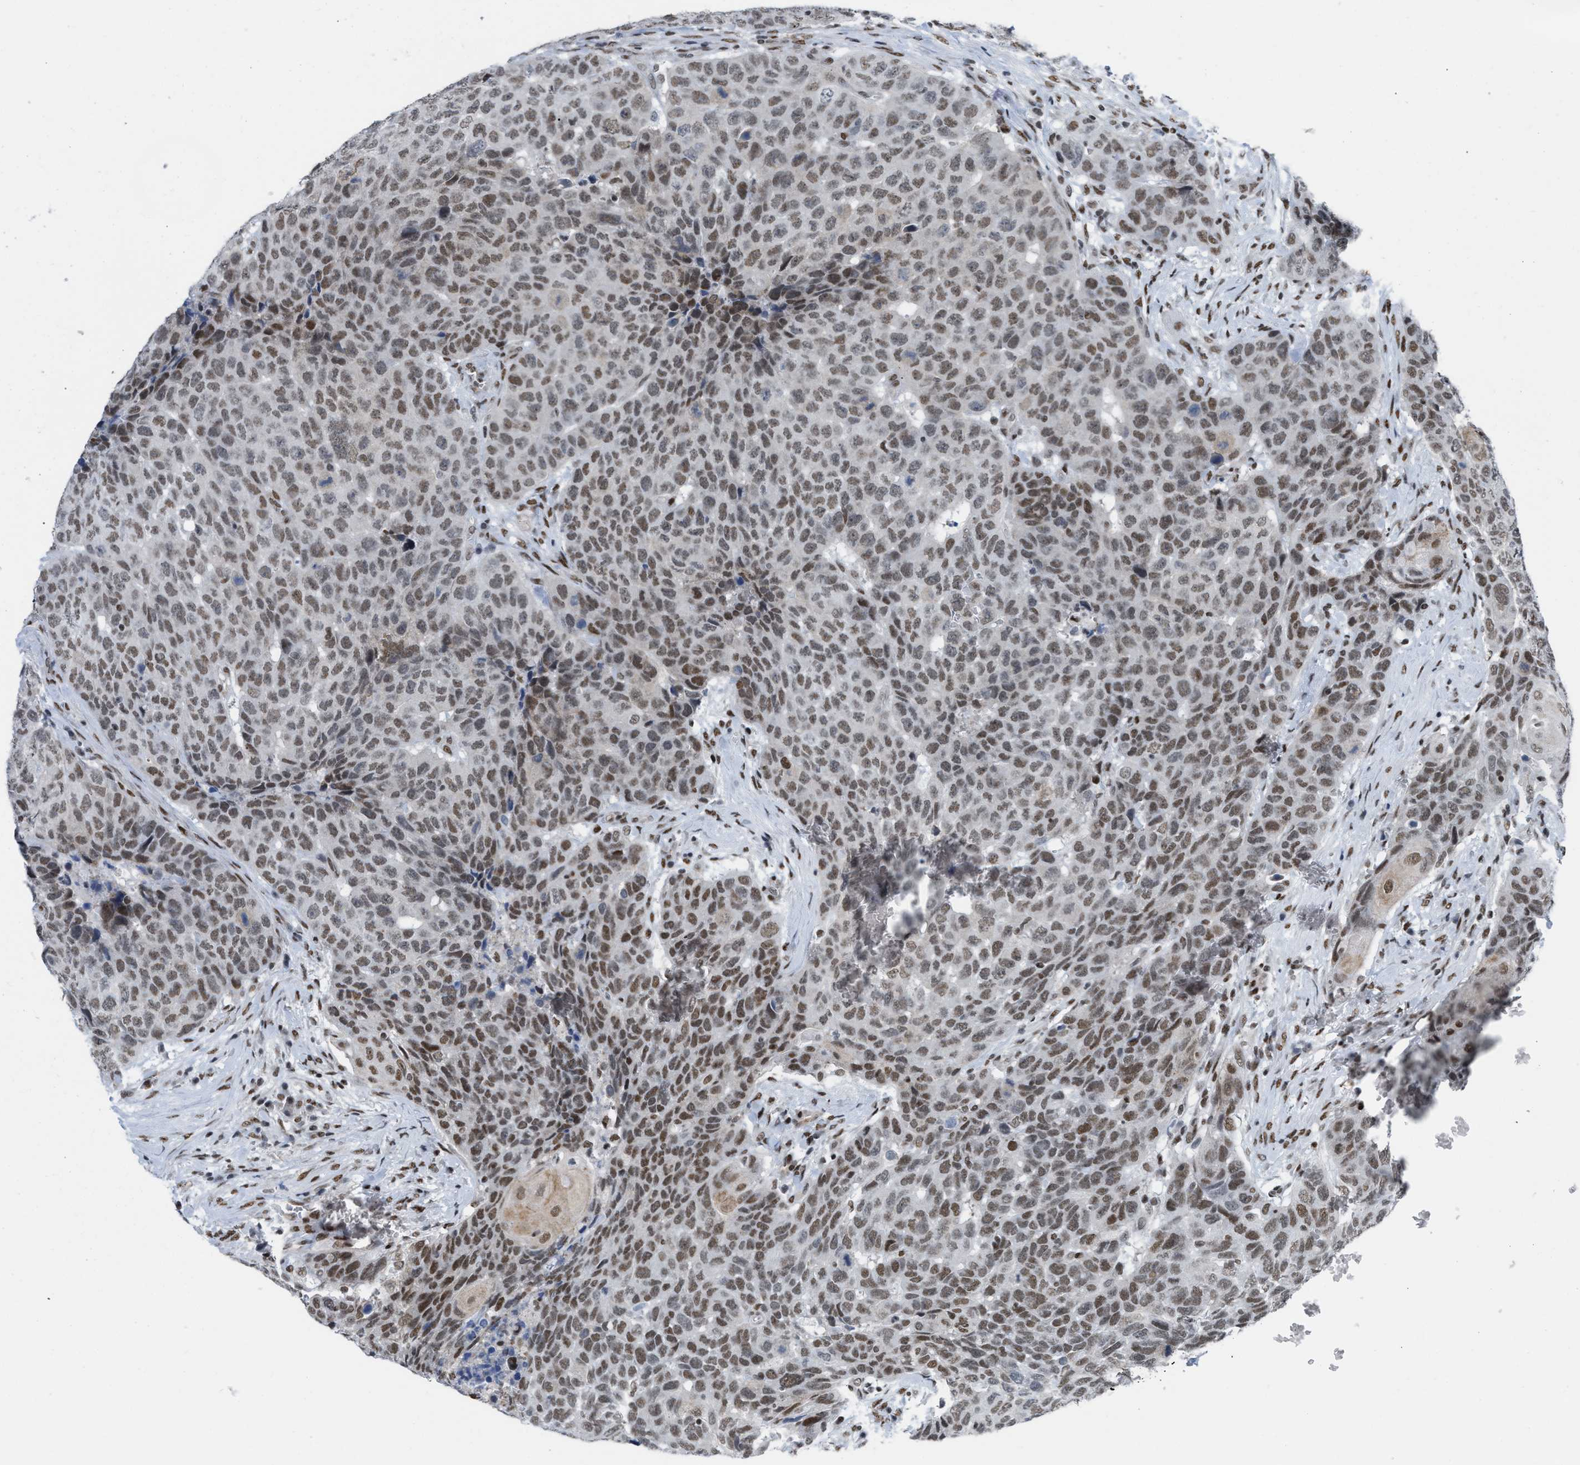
{"staining": {"intensity": "moderate", "quantity": ">75%", "location": "nuclear"}, "tissue": "head and neck cancer", "cell_type": "Tumor cells", "image_type": "cancer", "snomed": [{"axis": "morphology", "description": "Squamous cell carcinoma, NOS"}, {"axis": "topography", "description": "Head-Neck"}], "caption": "IHC micrograph of neoplastic tissue: head and neck cancer stained using IHC demonstrates medium levels of moderate protein expression localized specifically in the nuclear of tumor cells, appearing as a nuclear brown color.", "gene": "MIER1", "patient": {"sex": "male", "age": 66}}